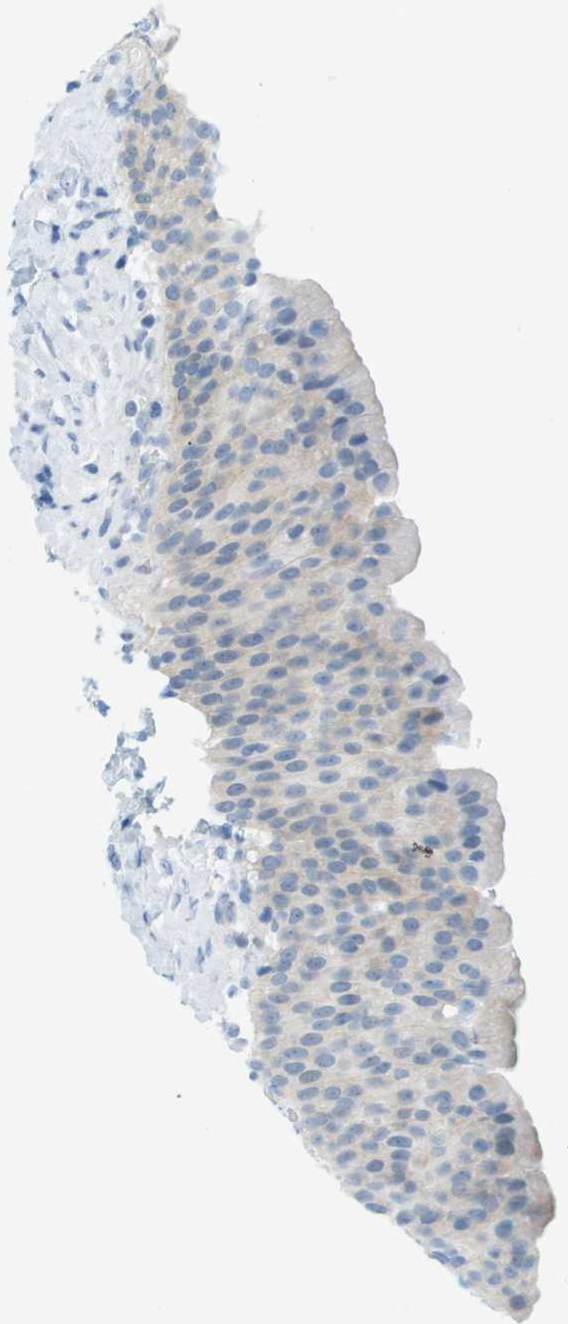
{"staining": {"intensity": "weak", "quantity": "<25%", "location": "cytoplasmic/membranous"}, "tissue": "urinary bladder", "cell_type": "Urothelial cells", "image_type": "normal", "snomed": [{"axis": "morphology", "description": "Normal tissue, NOS"}, {"axis": "topography", "description": "Urinary bladder"}], "caption": "Photomicrograph shows no protein positivity in urothelial cells of unremarkable urinary bladder.", "gene": "CUL9", "patient": {"sex": "female", "age": 79}}